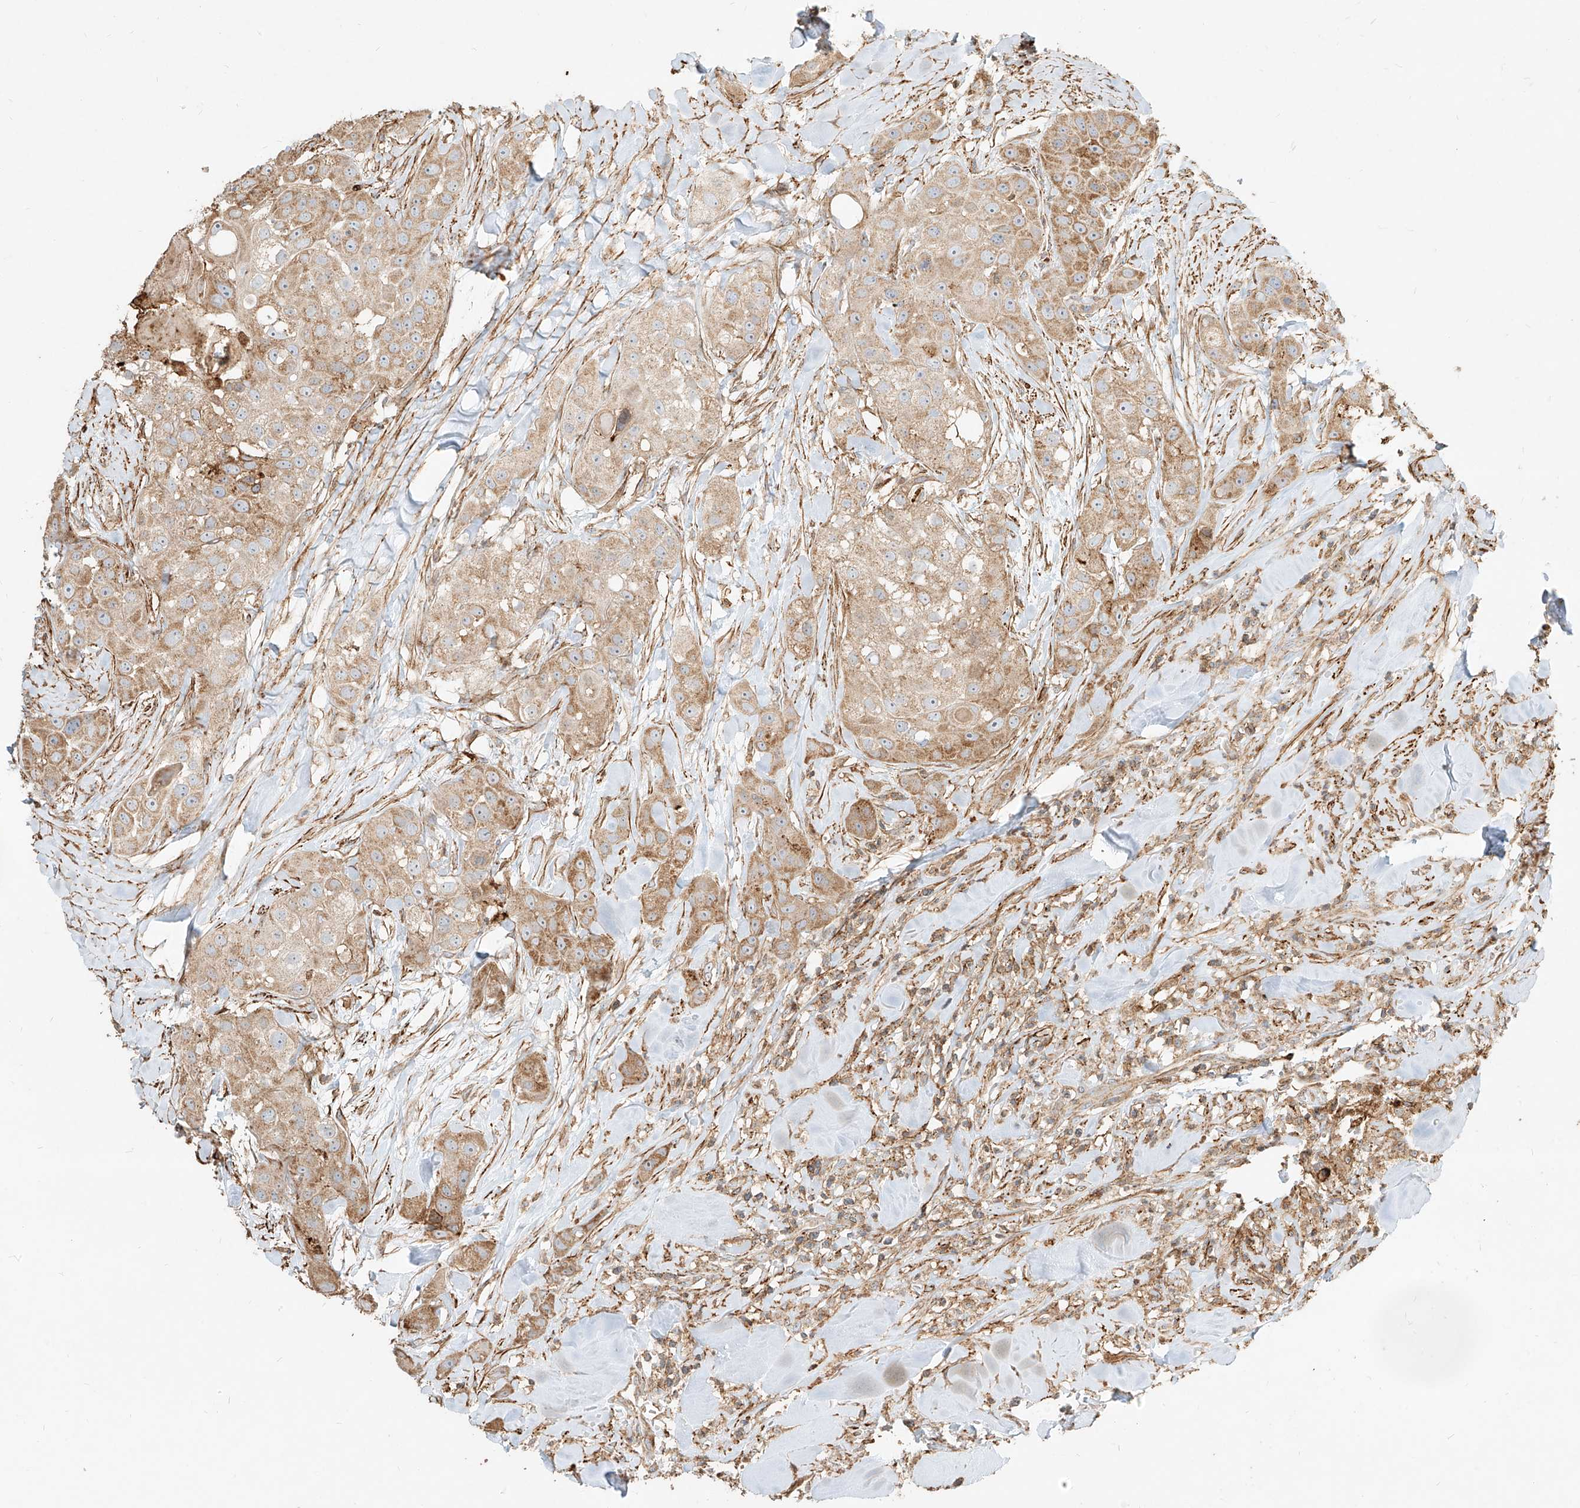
{"staining": {"intensity": "moderate", "quantity": ">75%", "location": "cytoplasmic/membranous"}, "tissue": "head and neck cancer", "cell_type": "Tumor cells", "image_type": "cancer", "snomed": [{"axis": "morphology", "description": "Normal tissue, NOS"}, {"axis": "morphology", "description": "Squamous cell carcinoma, NOS"}, {"axis": "topography", "description": "Skeletal muscle"}, {"axis": "topography", "description": "Head-Neck"}], "caption": "Human squamous cell carcinoma (head and neck) stained with a protein marker shows moderate staining in tumor cells.", "gene": "MTX2", "patient": {"sex": "male", "age": 51}}